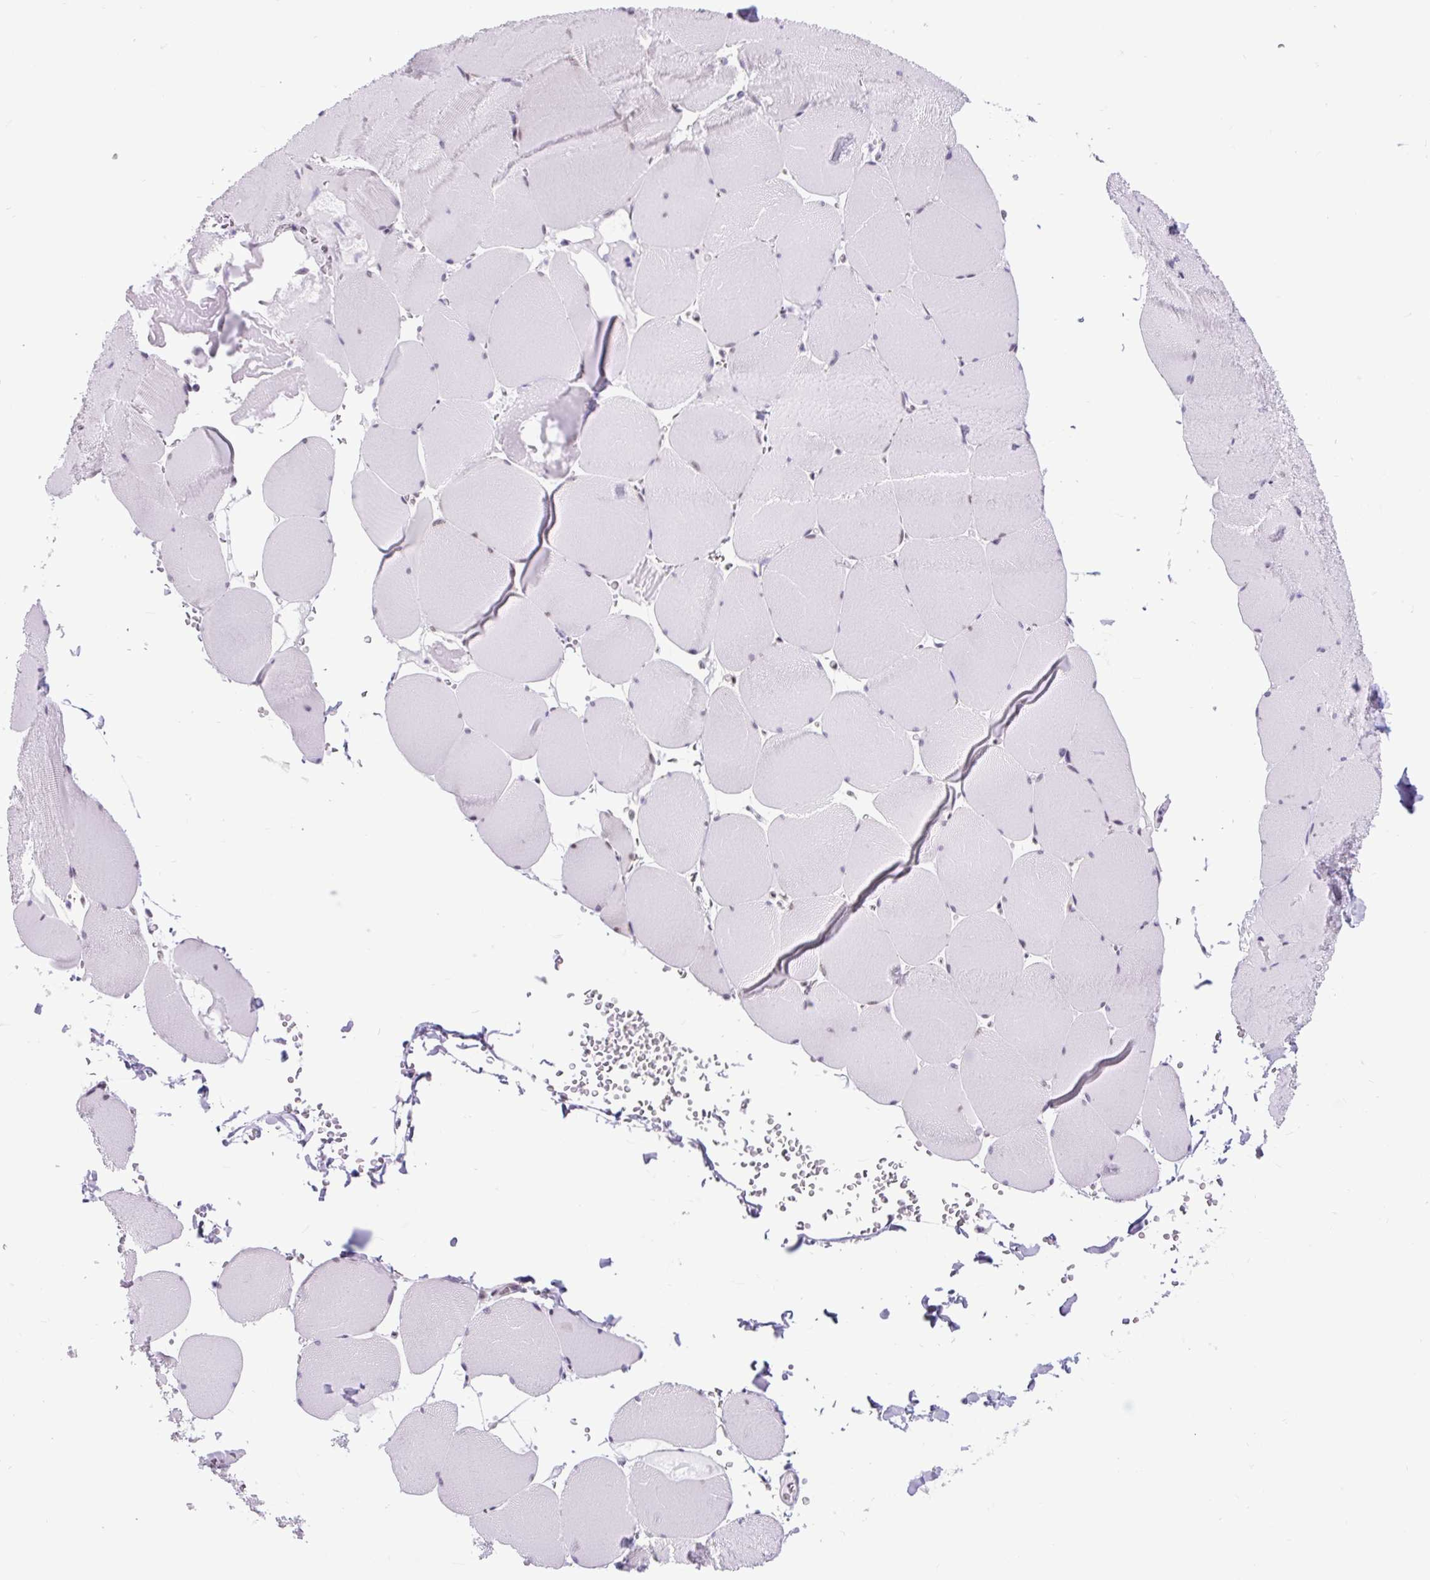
{"staining": {"intensity": "negative", "quantity": "none", "location": "none"}, "tissue": "skeletal muscle", "cell_type": "Myocytes", "image_type": "normal", "snomed": [{"axis": "morphology", "description": "Normal tissue, NOS"}, {"axis": "topography", "description": "Skeletal muscle"}, {"axis": "topography", "description": "Head-Neck"}], "caption": "Immunohistochemistry micrograph of normal skeletal muscle: skeletal muscle stained with DAB reveals no significant protein staining in myocytes.", "gene": "CLK2", "patient": {"sex": "male", "age": 66}}